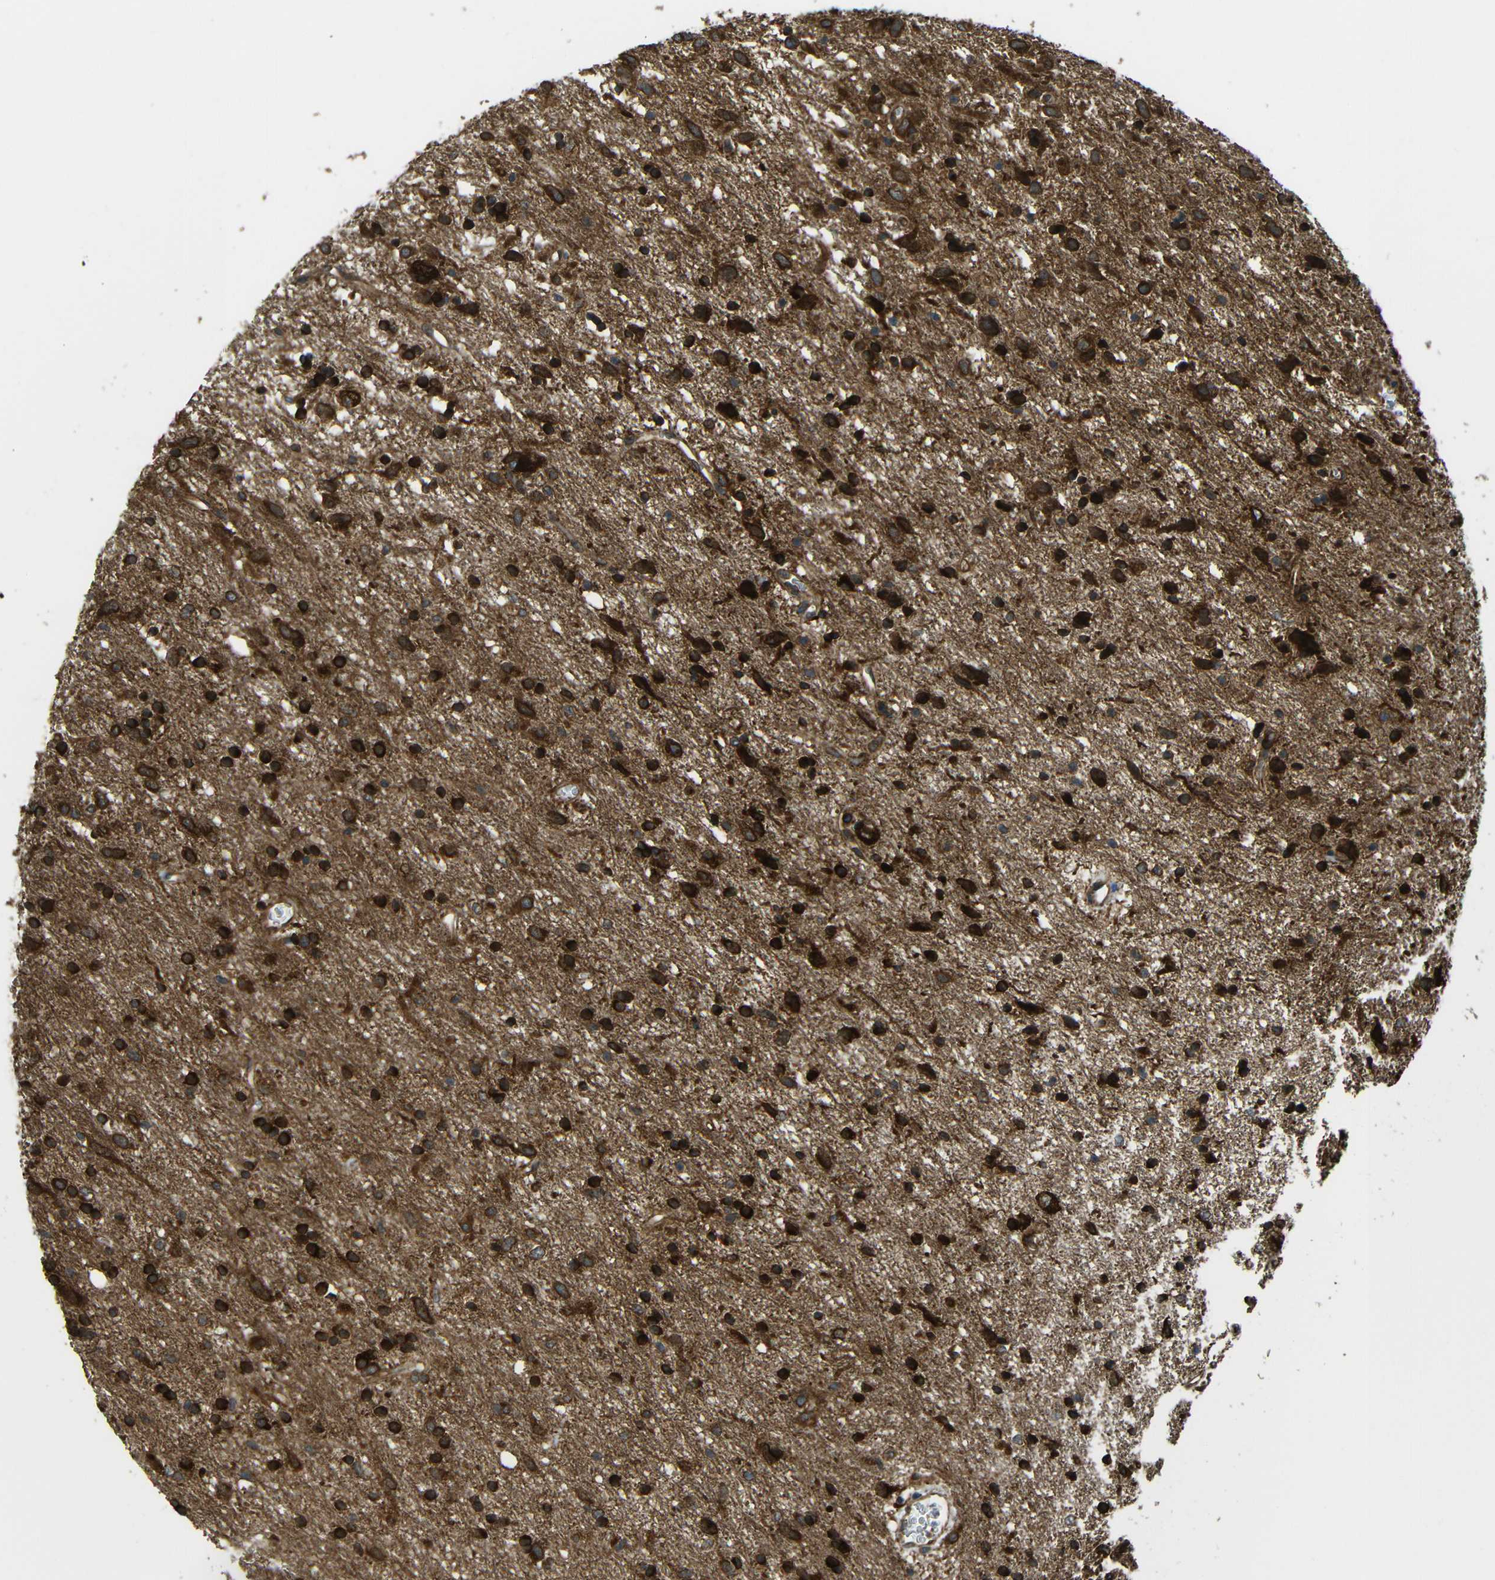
{"staining": {"intensity": "strong", "quantity": ">75%", "location": "cytoplasmic/membranous"}, "tissue": "glioma", "cell_type": "Tumor cells", "image_type": "cancer", "snomed": [{"axis": "morphology", "description": "Glioma, malignant, Low grade"}, {"axis": "topography", "description": "Brain"}], "caption": "Tumor cells reveal high levels of strong cytoplasmic/membranous staining in about >75% of cells in human glioma.", "gene": "VAPB", "patient": {"sex": "male", "age": 77}}